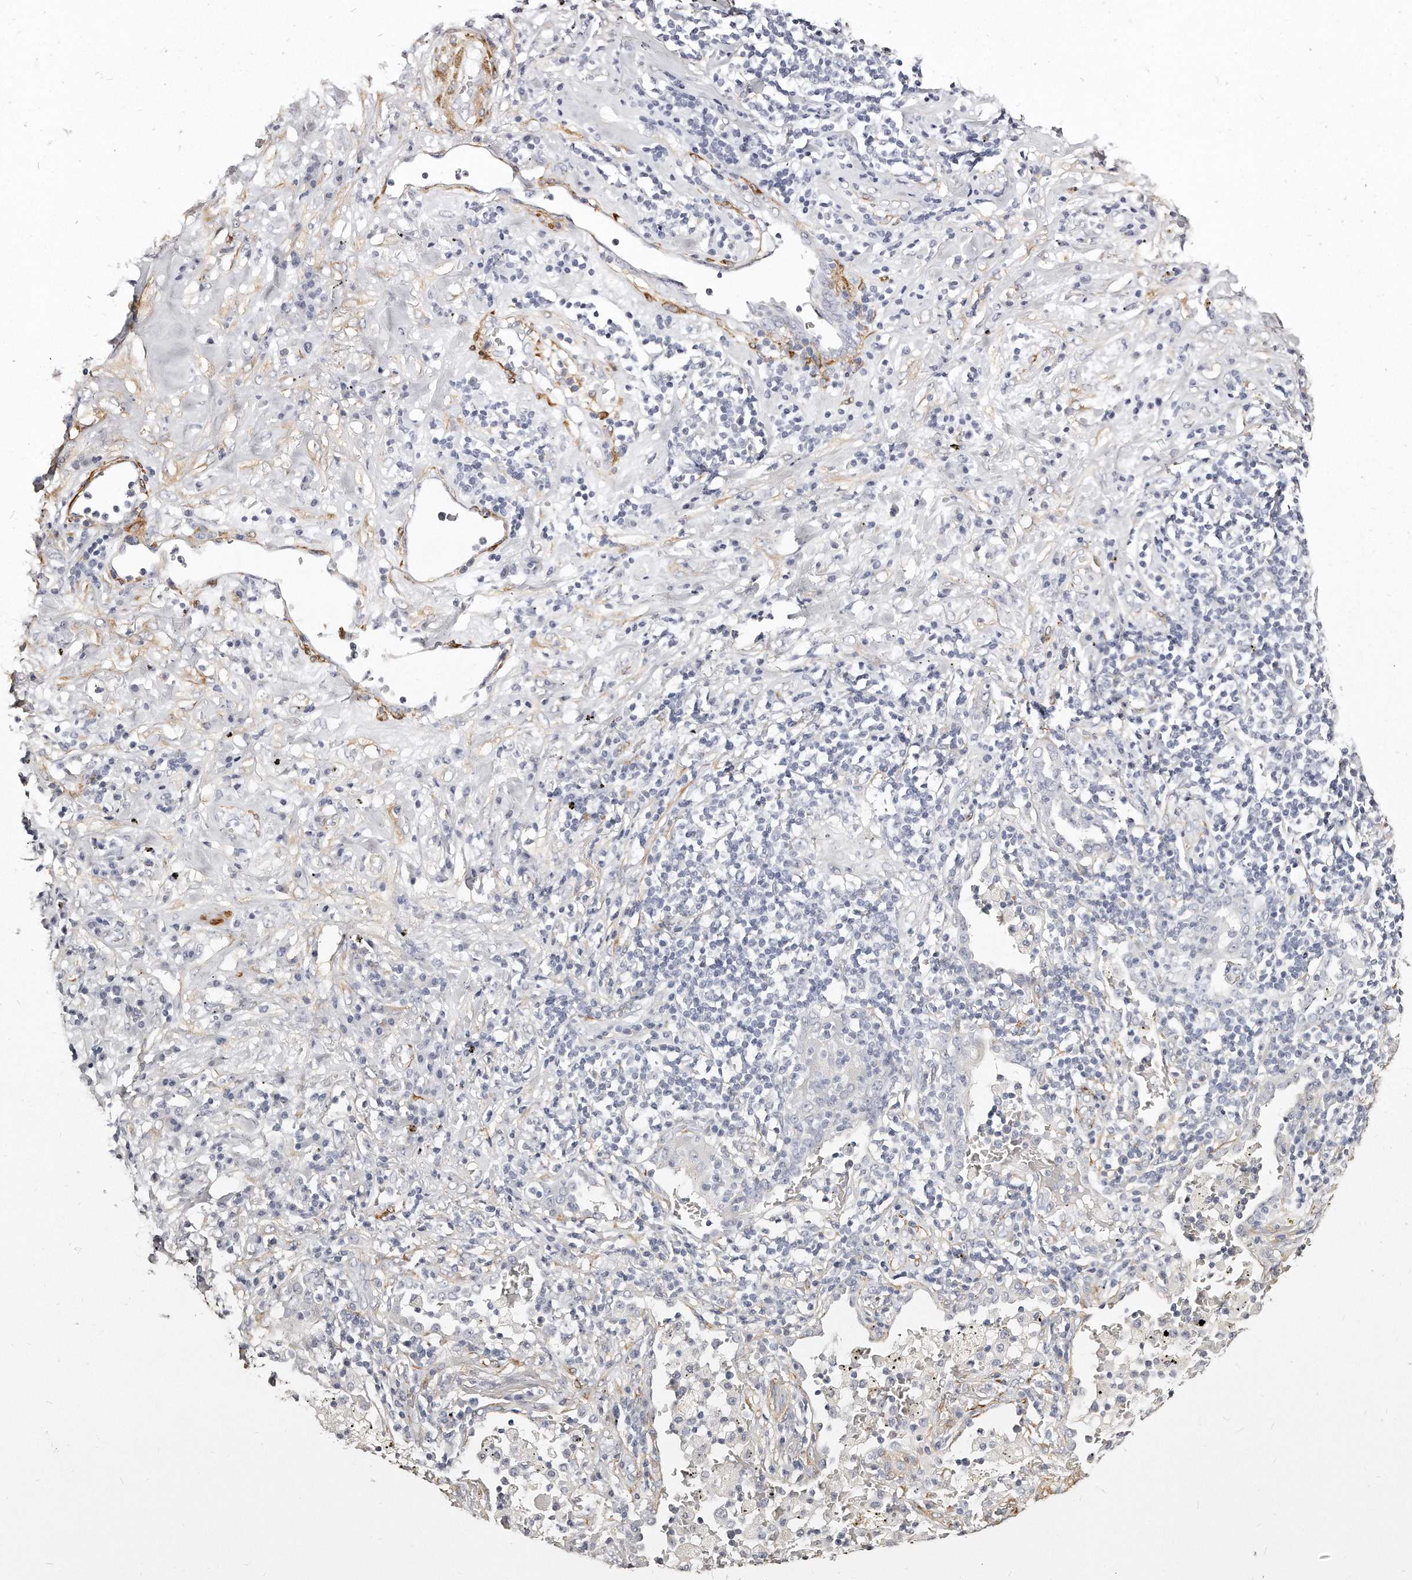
{"staining": {"intensity": "negative", "quantity": "none", "location": "none"}, "tissue": "lung cancer", "cell_type": "Tumor cells", "image_type": "cancer", "snomed": [{"axis": "morphology", "description": "Squamous cell carcinoma, NOS"}, {"axis": "topography", "description": "Lung"}], "caption": "A photomicrograph of human lung squamous cell carcinoma is negative for staining in tumor cells.", "gene": "LMOD1", "patient": {"sex": "female", "age": 63}}